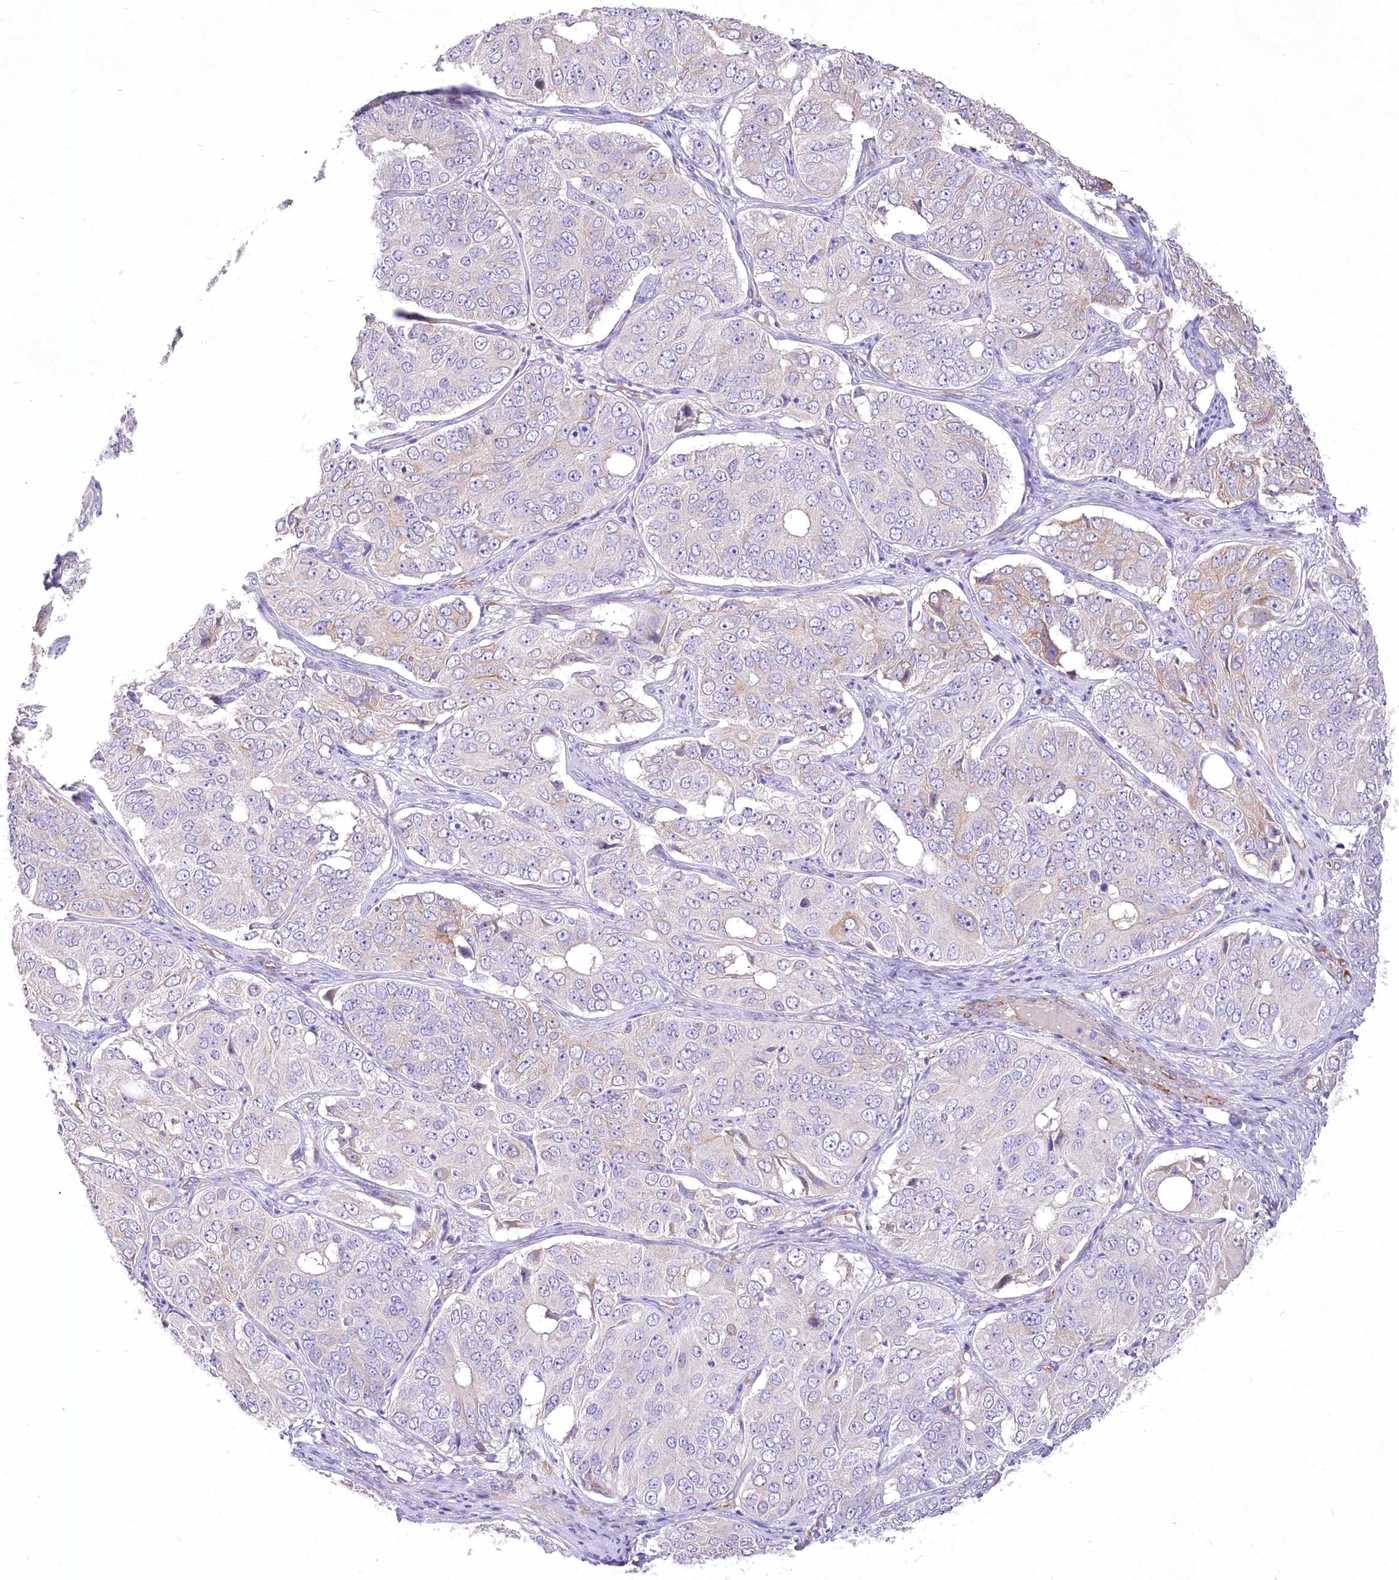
{"staining": {"intensity": "negative", "quantity": "none", "location": "none"}, "tissue": "ovarian cancer", "cell_type": "Tumor cells", "image_type": "cancer", "snomed": [{"axis": "morphology", "description": "Carcinoma, endometroid"}, {"axis": "topography", "description": "Ovary"}], "caption": "A high-resolution photomicrograph shows IHC staining of ovarian endometroid carcinoma, which exhibits no significant staining in tumor cells.", "gene": "ANGPTL3", "patient": {"sex": "female", "age": 51}}